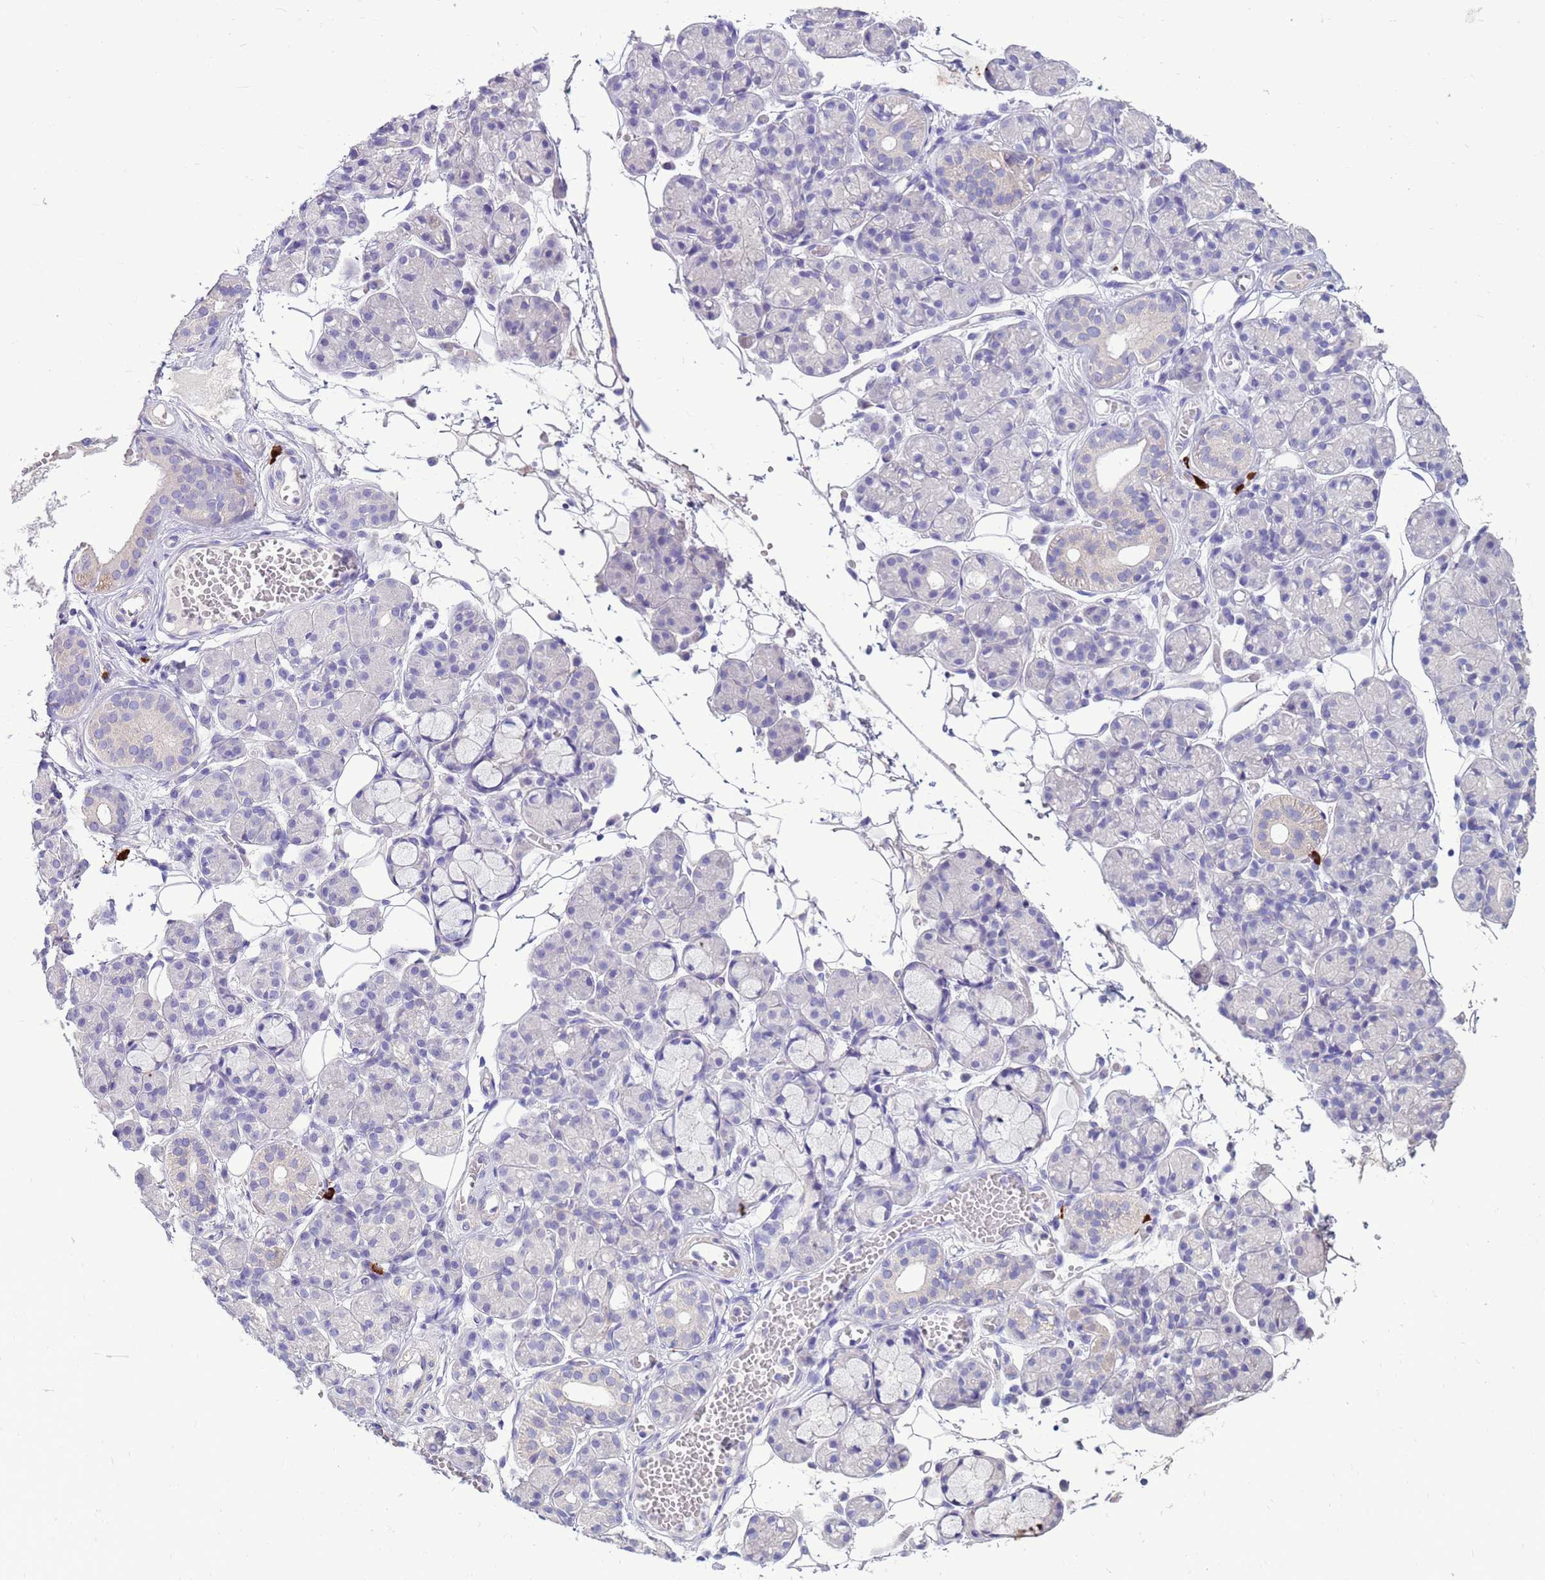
{"staining": {"intensity": "negative", "quantity": "none", "location": "none"}, "tissue": "salivary gland", "cell_type": "Glandular cells", "image_type": "normal", "snomed": [{"axis": "morphology", "description": "Normal tissue, NOS"}, {"axis": "topography", "description": "Salivary gland"}], "caption": "The histopathology image reveals no staining of glandular cells in benign salivary gland. (IHC, brightfield microscopy, high magnification).", "gene": "PDE10A", "patient": {"sex": "male", "age": 63}}